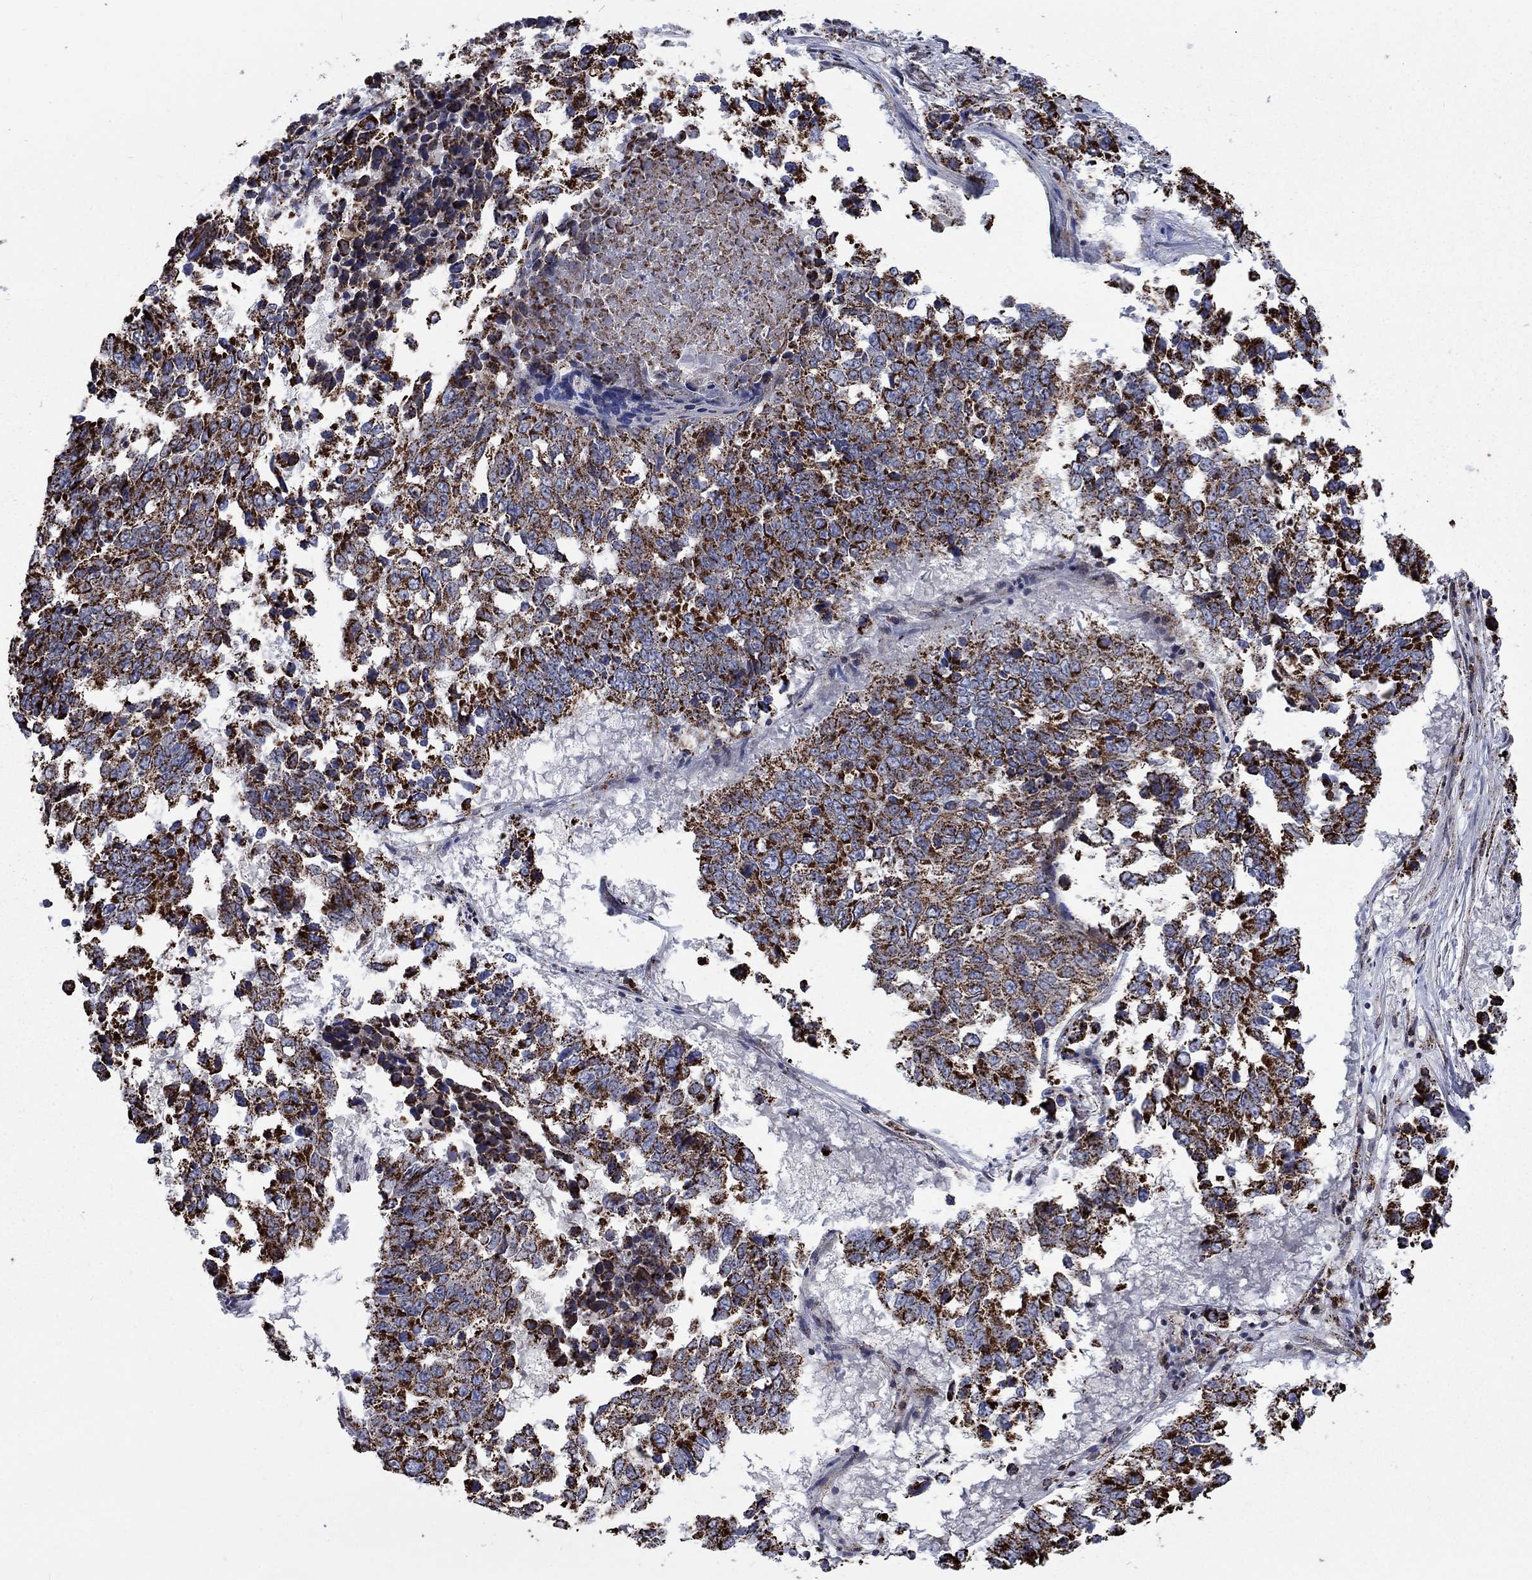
{"staining": {"intensity": "strong", "quantity": ">75%", "location": "cytoplasmic/membranous"}, "tissue": "lung cancer", "cell_type": "Tumor cells", "image_type": "cancer", "snomed": [{"axis": "morphology", "description": "Squamous cell carcinoma, NOS"}, {"axis": "topography", "description": "Lung"}], "caption": "Protein expression analysis of lung cancer (squamous cell carcinoma) displays strong cytoplasmic/membranous staining in about >75% of tumor cells. (Brightfield microscopy of DAB IHC at high magnification).", "gene": "MOAP1", "patient": {"sex": "male", "age": 82}}